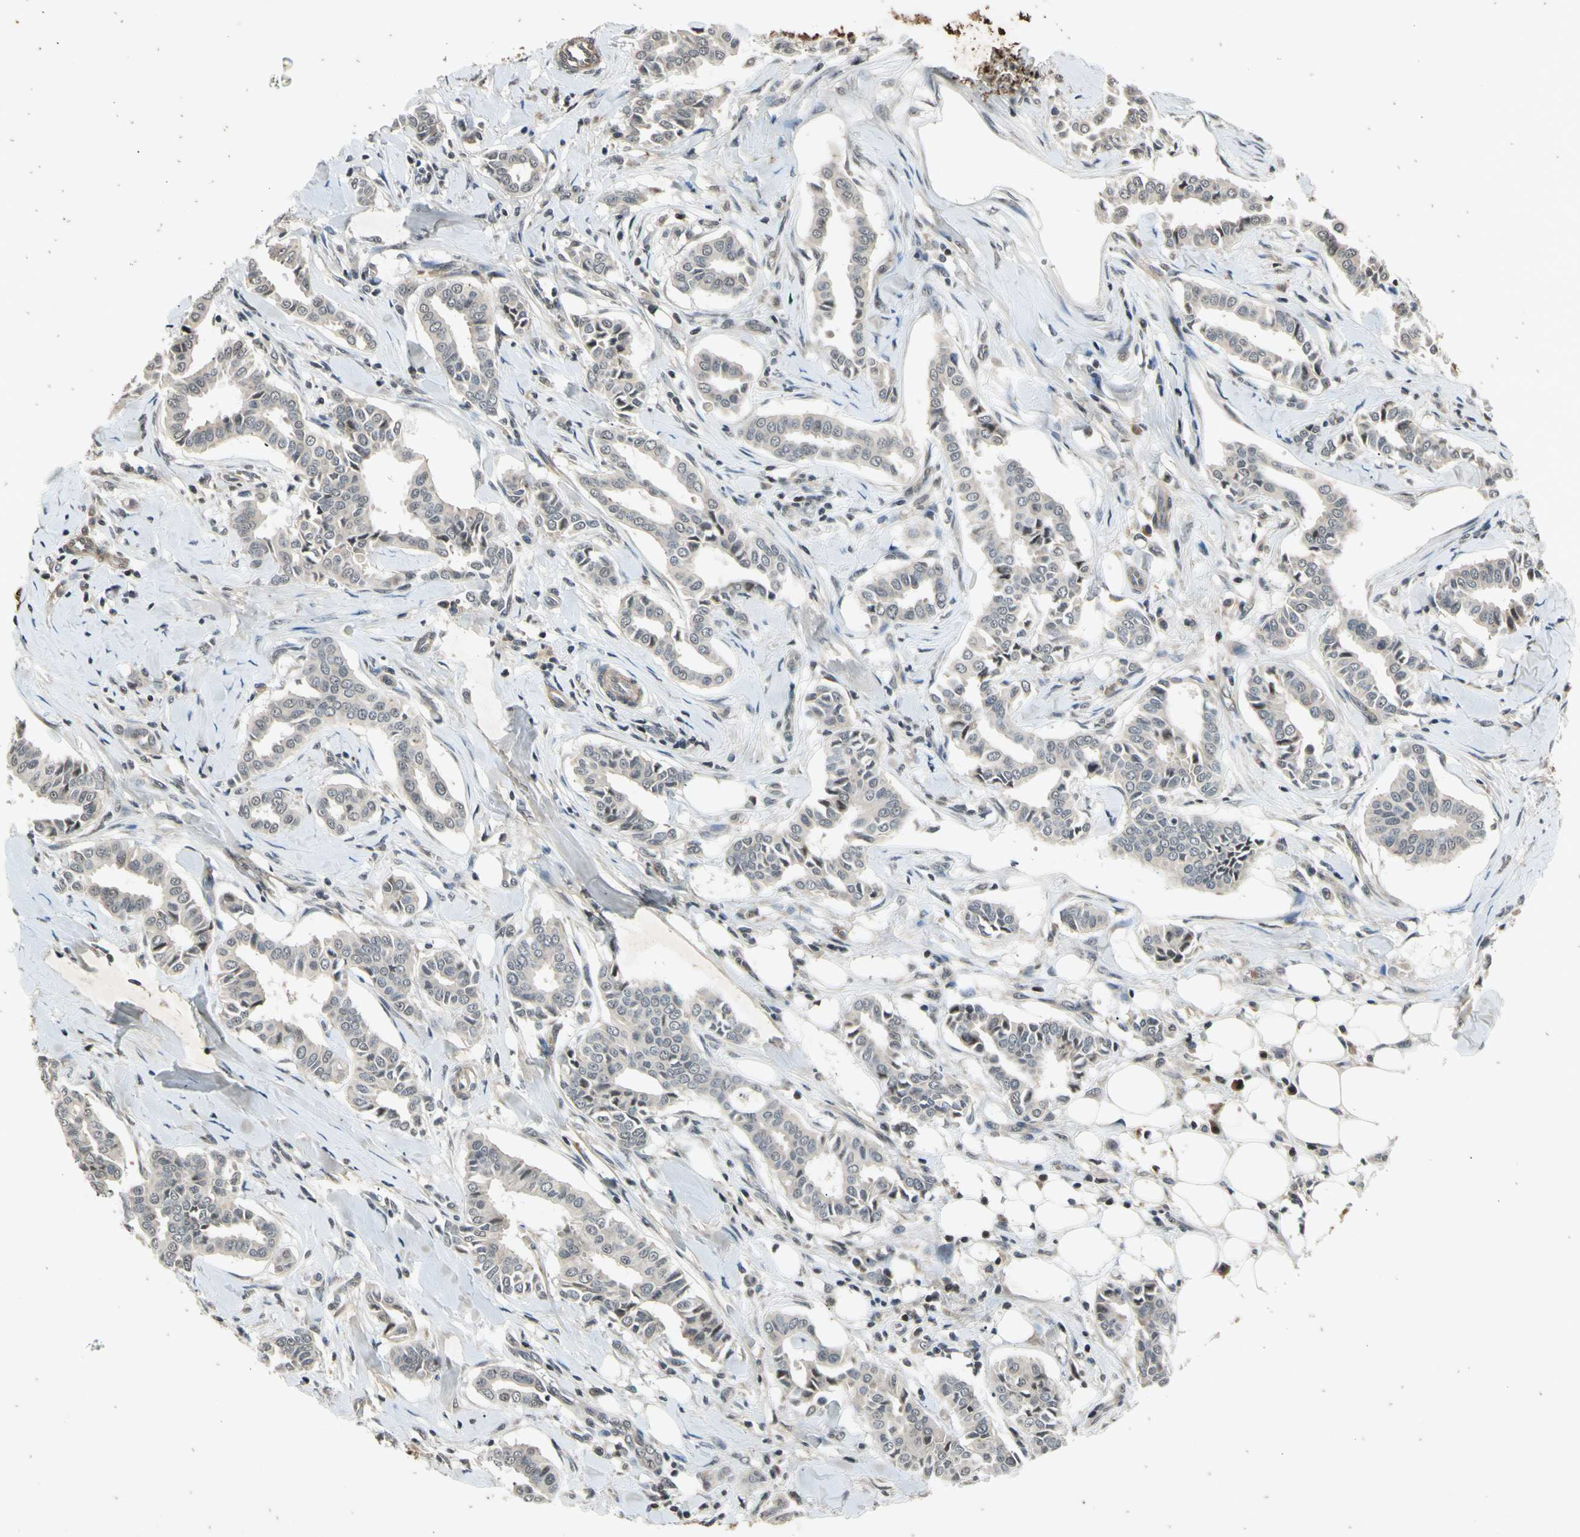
{"staining": {"intensity": "negative", "quantity": "none", "location": "none"}, "tissue": "head and neck cancer", "cell_type": "Tumor cells", "image_type": "cancer", "snomed": [{"axis": "morphology", "description": "Adenocarcinoma, NOS"}, {"axis": "topography", "description": "Salivary gland"}, {"axis": "topography", "description": "Head-Neck"}], "caption": "An immunohistochemistry (IHC) photomicrograph of adenocarcinoma (head and neck) is shown. There is no staining in tumor cells of adenocarcinoma (head and neck).", "gene": "EFNB2", "patient": {"sex": "female", "age": 59}}